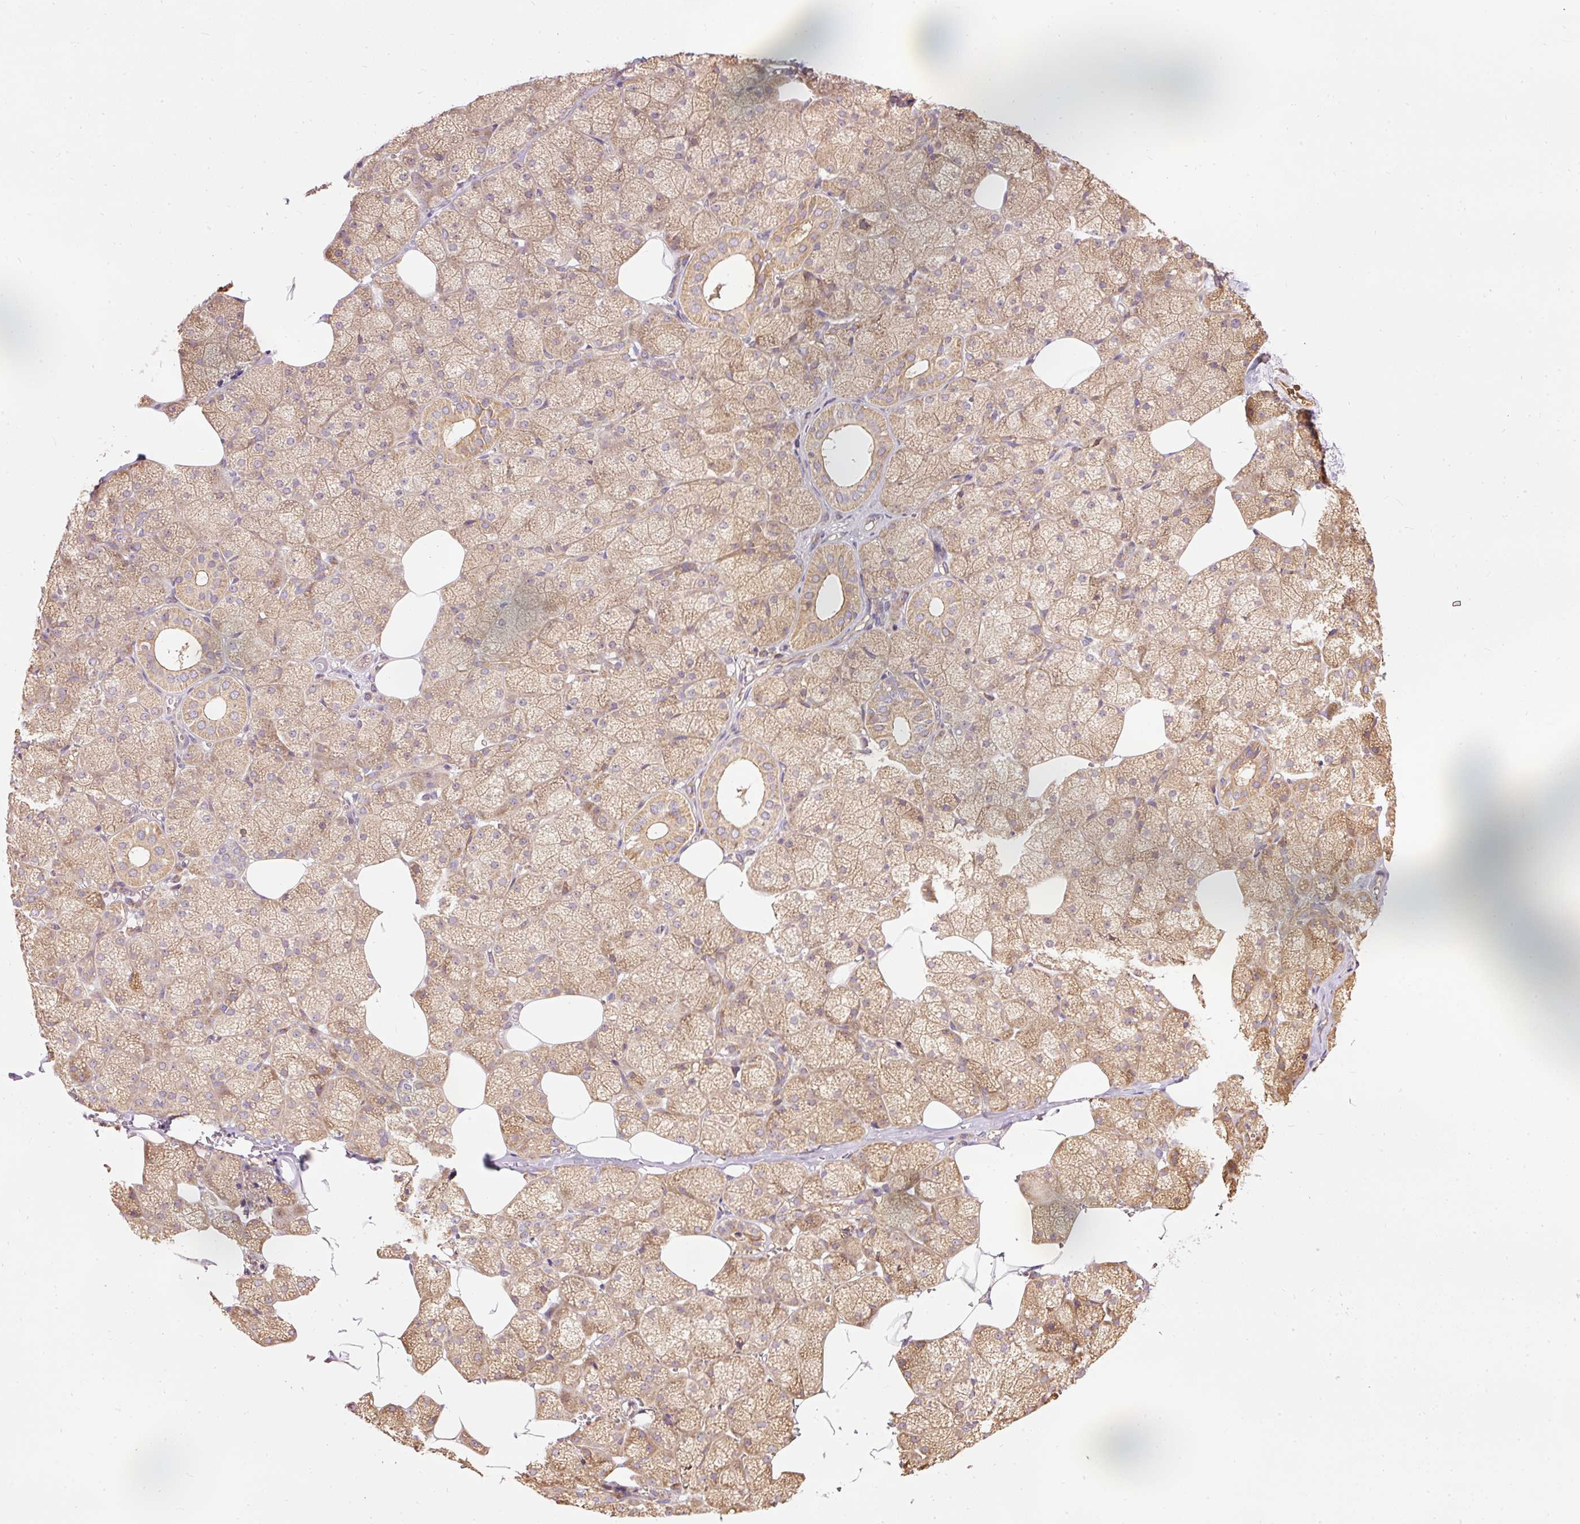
{"staining": {"intensity": "moderate", "quantity": "25%-75%", "location": "cytoplasmic/membranous"}, "tissue": "salivary gland", "cell_type": "Glandular cells", "image_type": "normal", "snomed": [{"axis": "morphology", "description": "Normal tissue, NOS"}, {"axis": "topography", "description": "Salivary gland"}, {"axis": "topography", "description": "Peripheral nerve tissue"}], "caption": "About 25%-75% of glandular cells in normal salivary gland exhibit moderate cytoplasmic/membranous protein expression as visualized by brown immunohistochemical staining.", "gene": "ADCY4", "patient": {"sex": "male", "age": 38}}